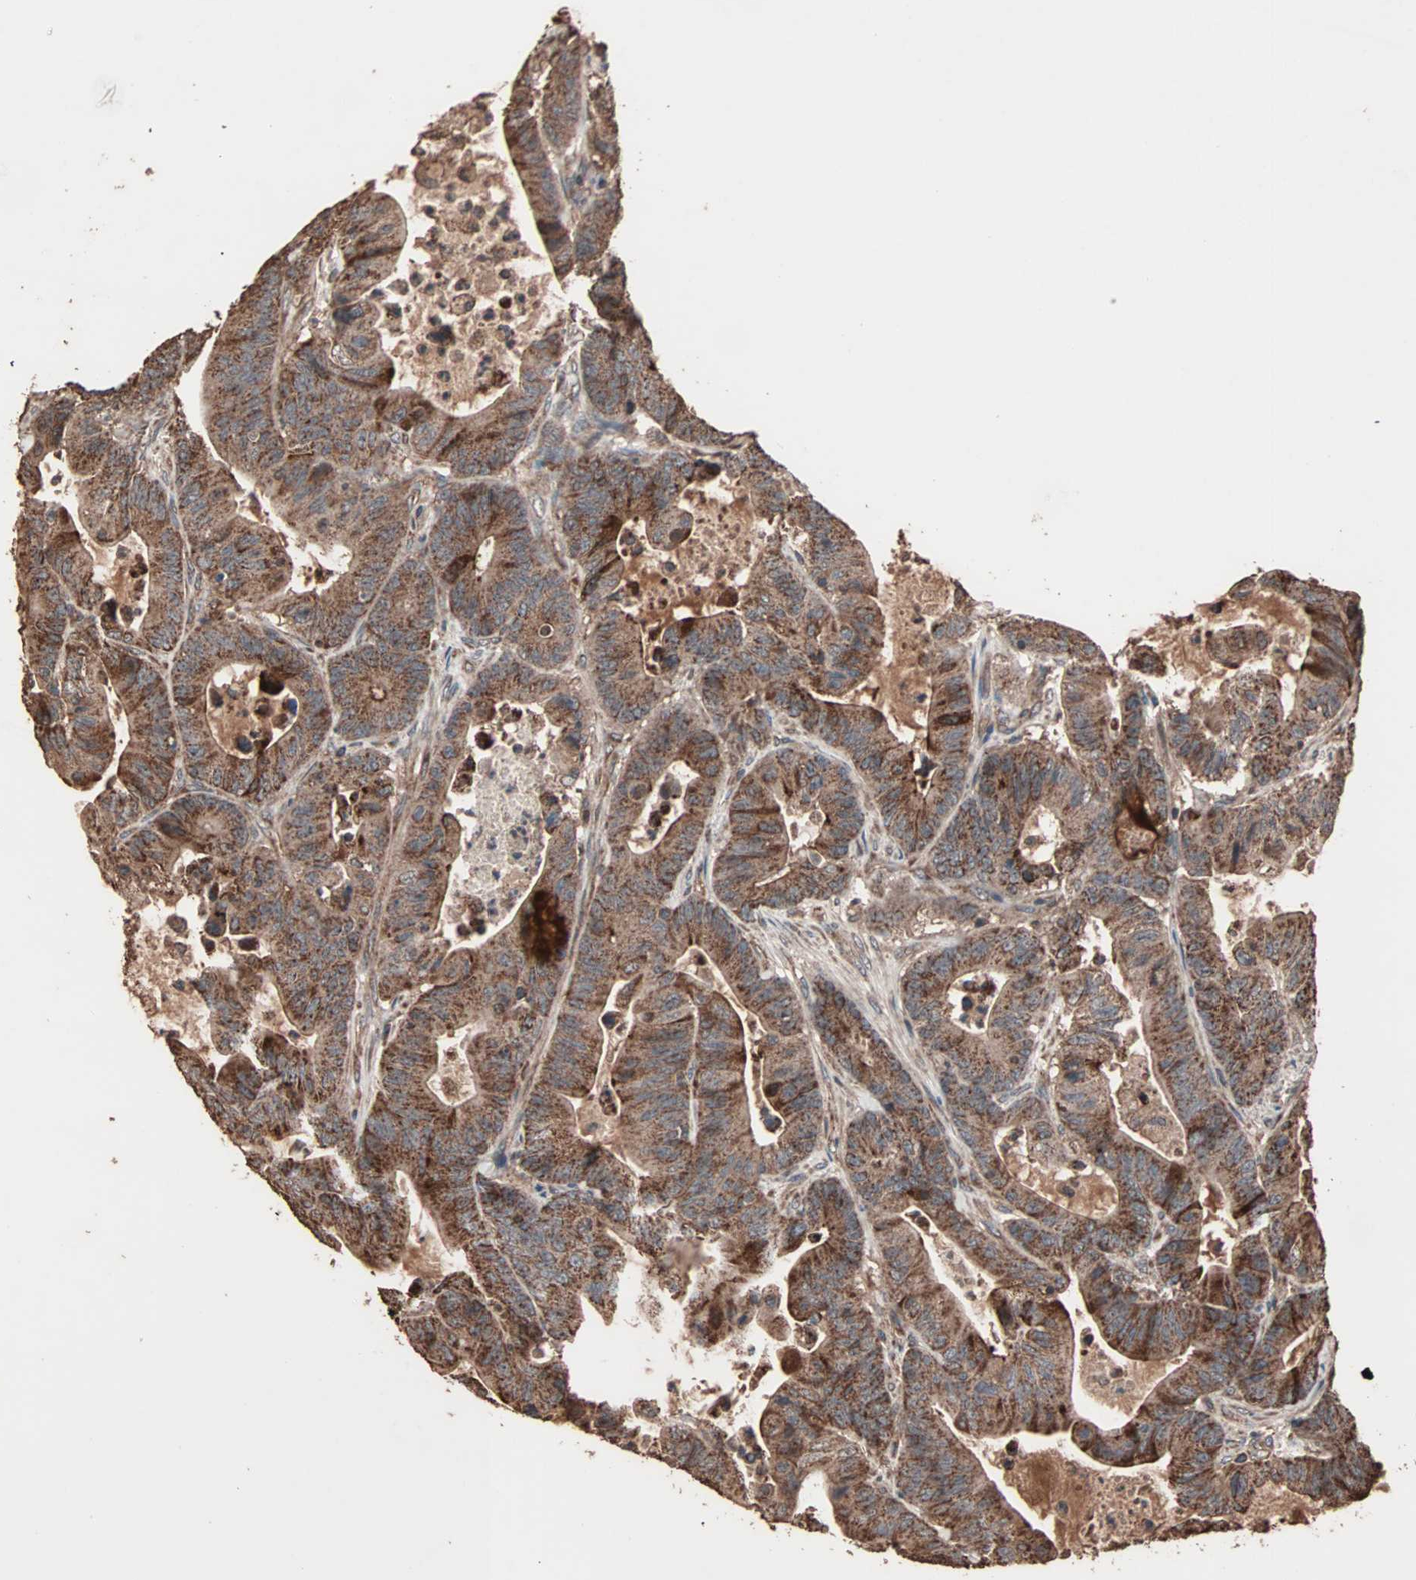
{"staining": {"intensity": "strong", "quantity": ">75%", "location": "cytoplasmic/membranous"}, "tissue": "colorectal cancer", "cell_type": "Tumor cells", "image_type": "cancer", "snomed": [{"axis": "morphology", "description": "Adenocarcinoma, NOS"}, {"axis": "topography", "description": "Colon"}], "caption": "A brown stain labels strong cytoplasmic/membranous expression of a protein in colorectal cancer tumor cells.", "gene": "MRPL2", "patient": {"sex": "female", "age": 84}}